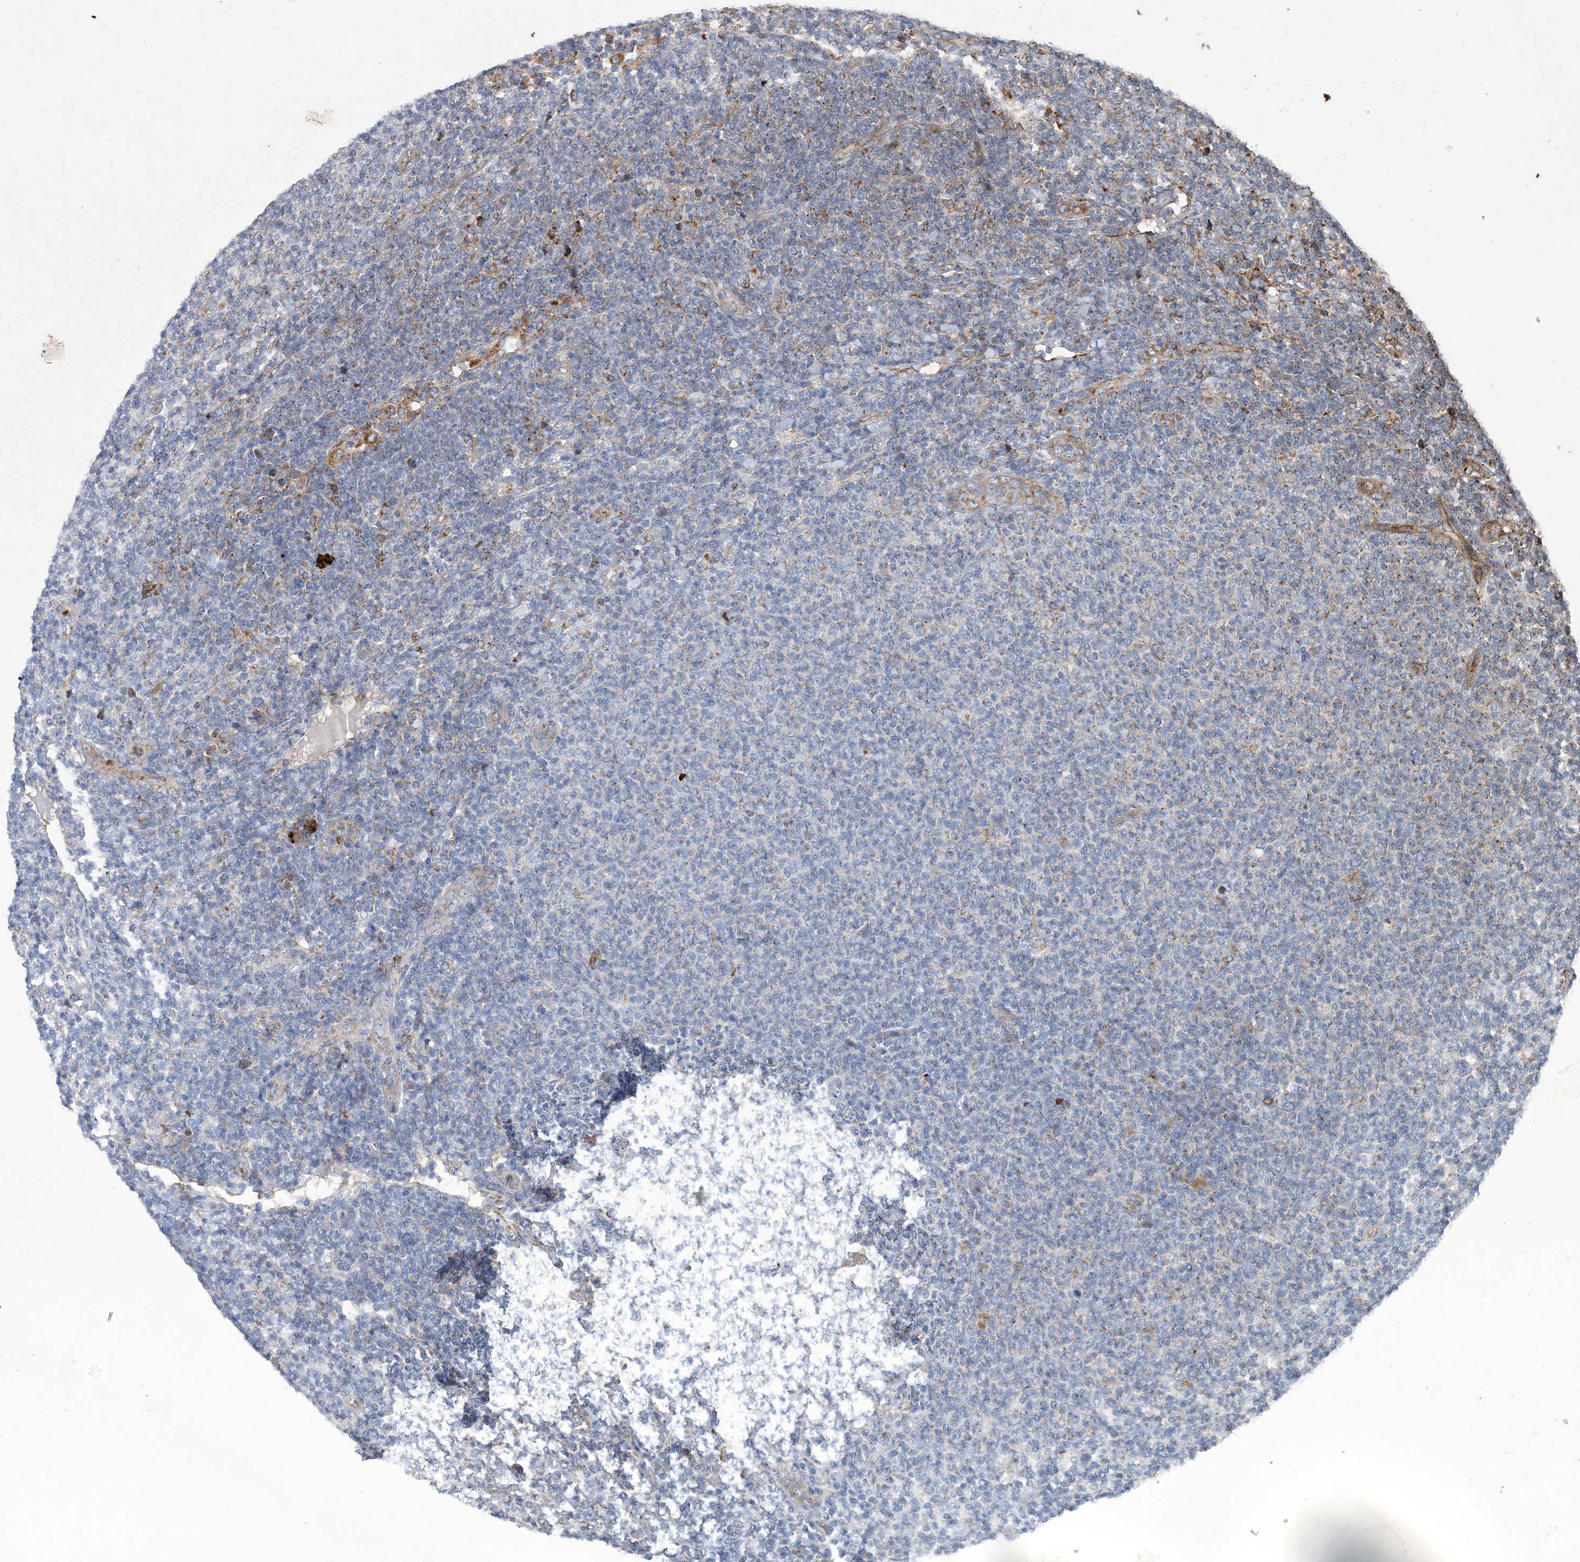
{"staining": {"intensity": "negative", "quantity": "none", "location": "none"}, "tissue": "lymphoma", "cell_type": "Tumor cells", "image_type": "cancer", "snomed": [{"axis": "morphology", "description": "Malignant lymphoma, non-Hodgkin's type, Low grade"}, {"axis": "topography", "description": "Lymph node"}], "caption": "Micrograph shows no protein positivity in tumor cells of lymphoma tissue.", "gene": "PTTG1IP", "patient": {"sex": "male", "age": 66}}